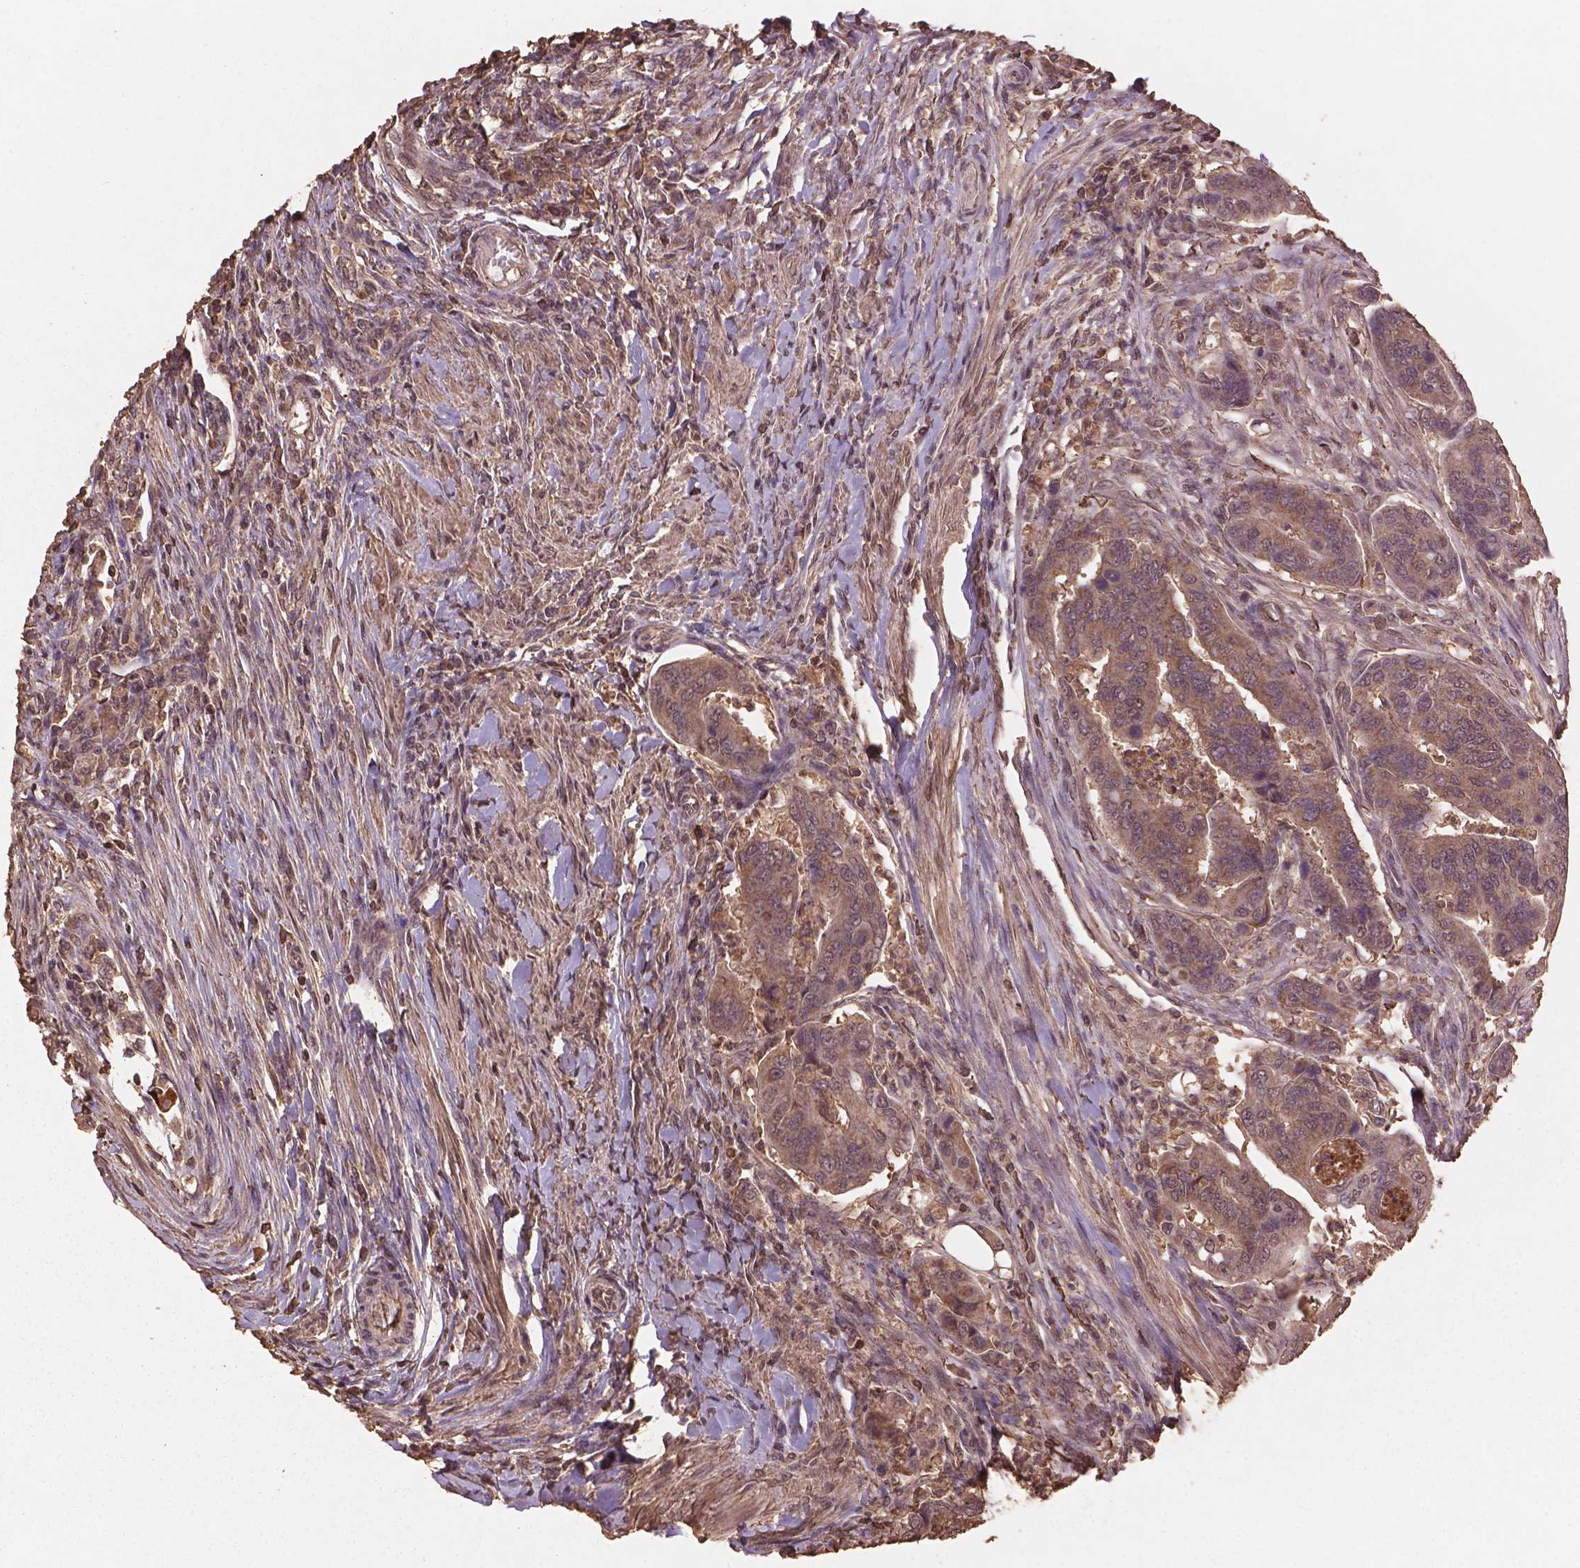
{"staining": {"intensity": "weak", "quantity": "25%-75%", "location": "cytoplasmic/membranous"}, "tissue": "colorectal cancer", "cell_type": "Tumor cells", "image_type": "cancer", "snomed": [{"axis": "morphology", "description": "Adenocarcinoma, NOS"}, {"axis": "topography", "description": "Colon"}], "caption": "The histopathology image exhibits immunohistochemical staining of colorectal cancer (adenocarcinoma). There is weak cytoplasmic/membranous expression is appreciated in approximately 25%-75% of tumor cells.", "gene": "BABAM1", "patient": {"sex": "female", "age": 67}}